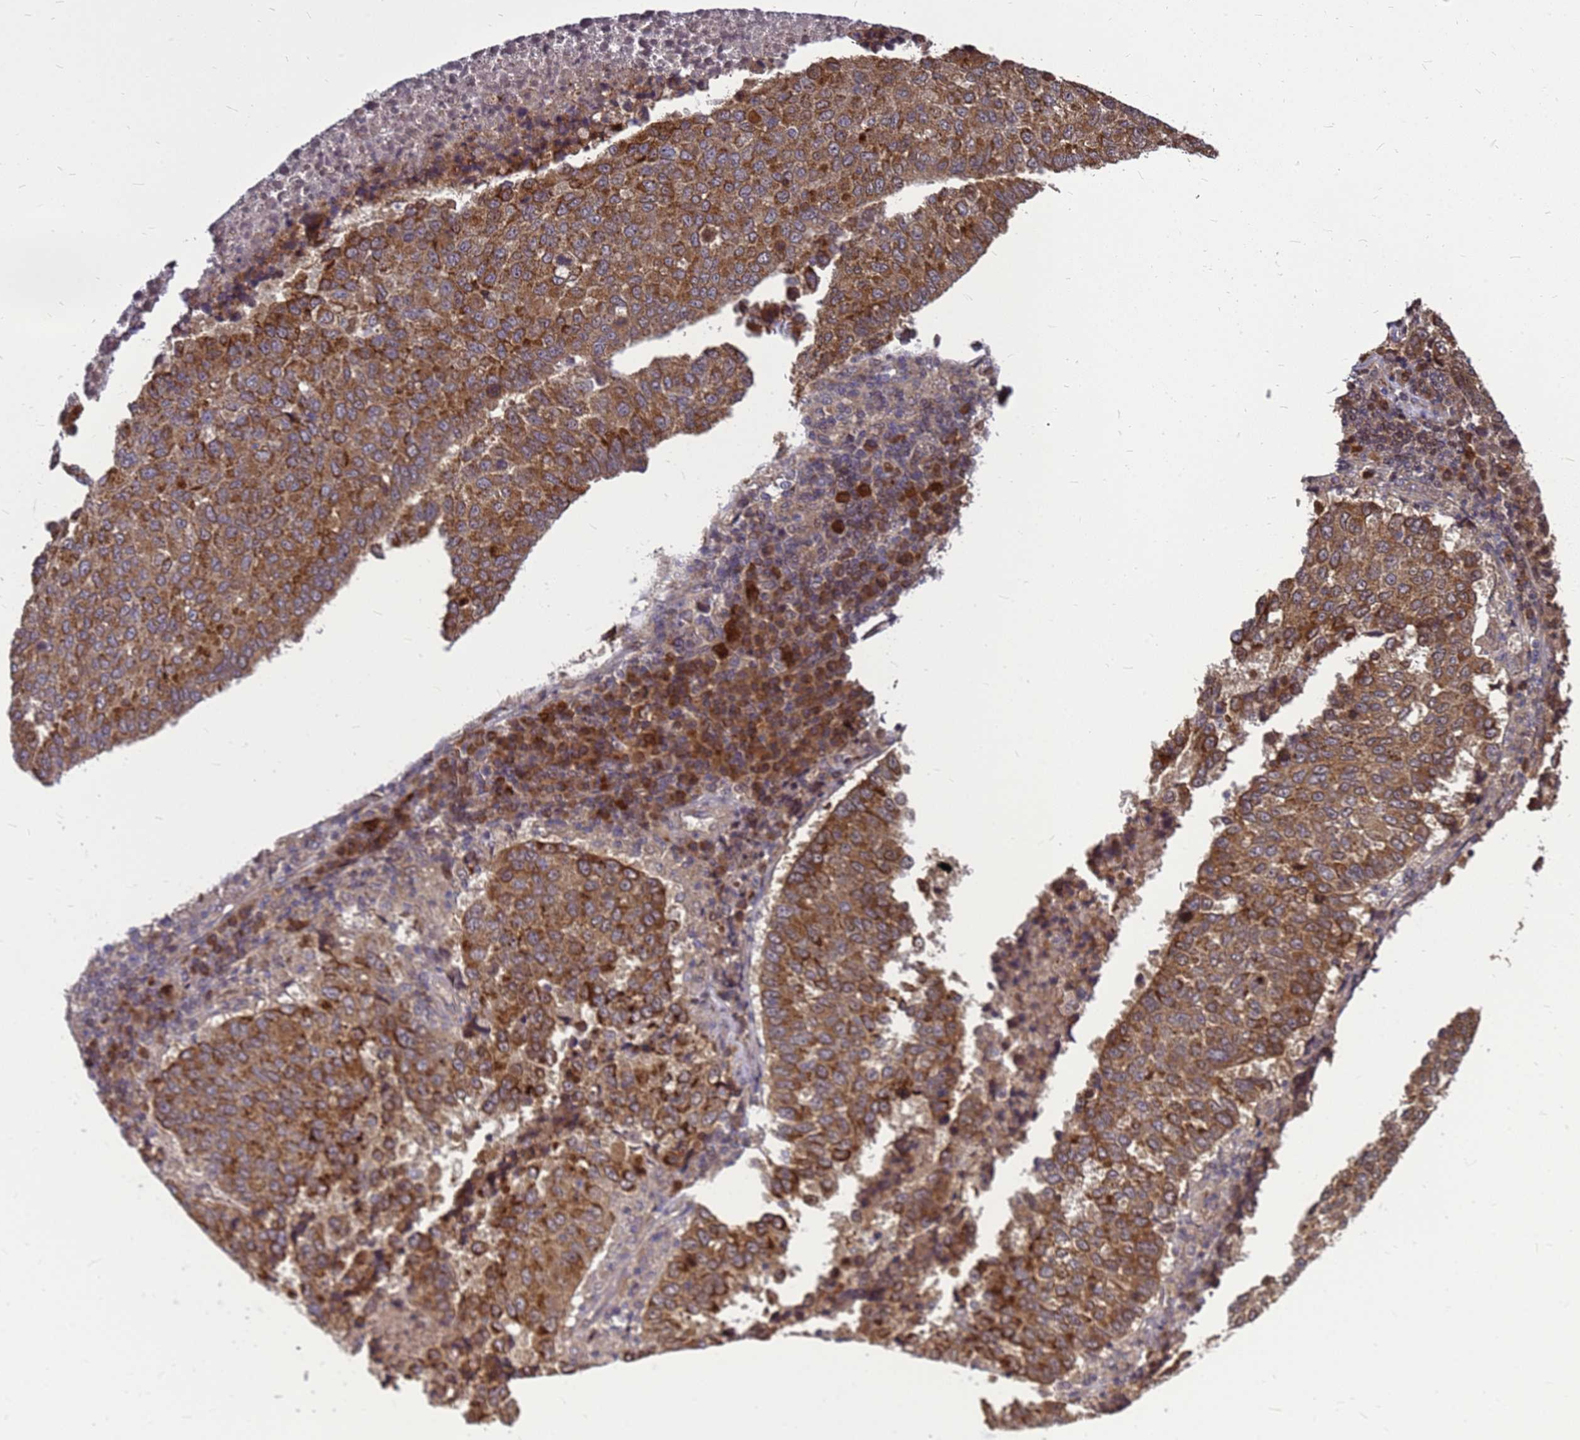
{"staining": {"intensity": "strong", "quantity": ">75%", "location": "cytoplasmic/membranous"}, "tissue": "lung cancer", "cell_type": "Tumor cells", "image_type": "cancer", "snomed": [{"axis": "morphology", "description": "Squamous cell carcinoma, NOS"}, {"axis": "topography", "description": "Lung"}], "caption": "Protein expression analysis of lung cancer reveals strong cytoplasmic/membranous expression in approximately >75% of tumor cells.", "gene": "CMC4", "patient": {"sex": "male", "age": 73}}